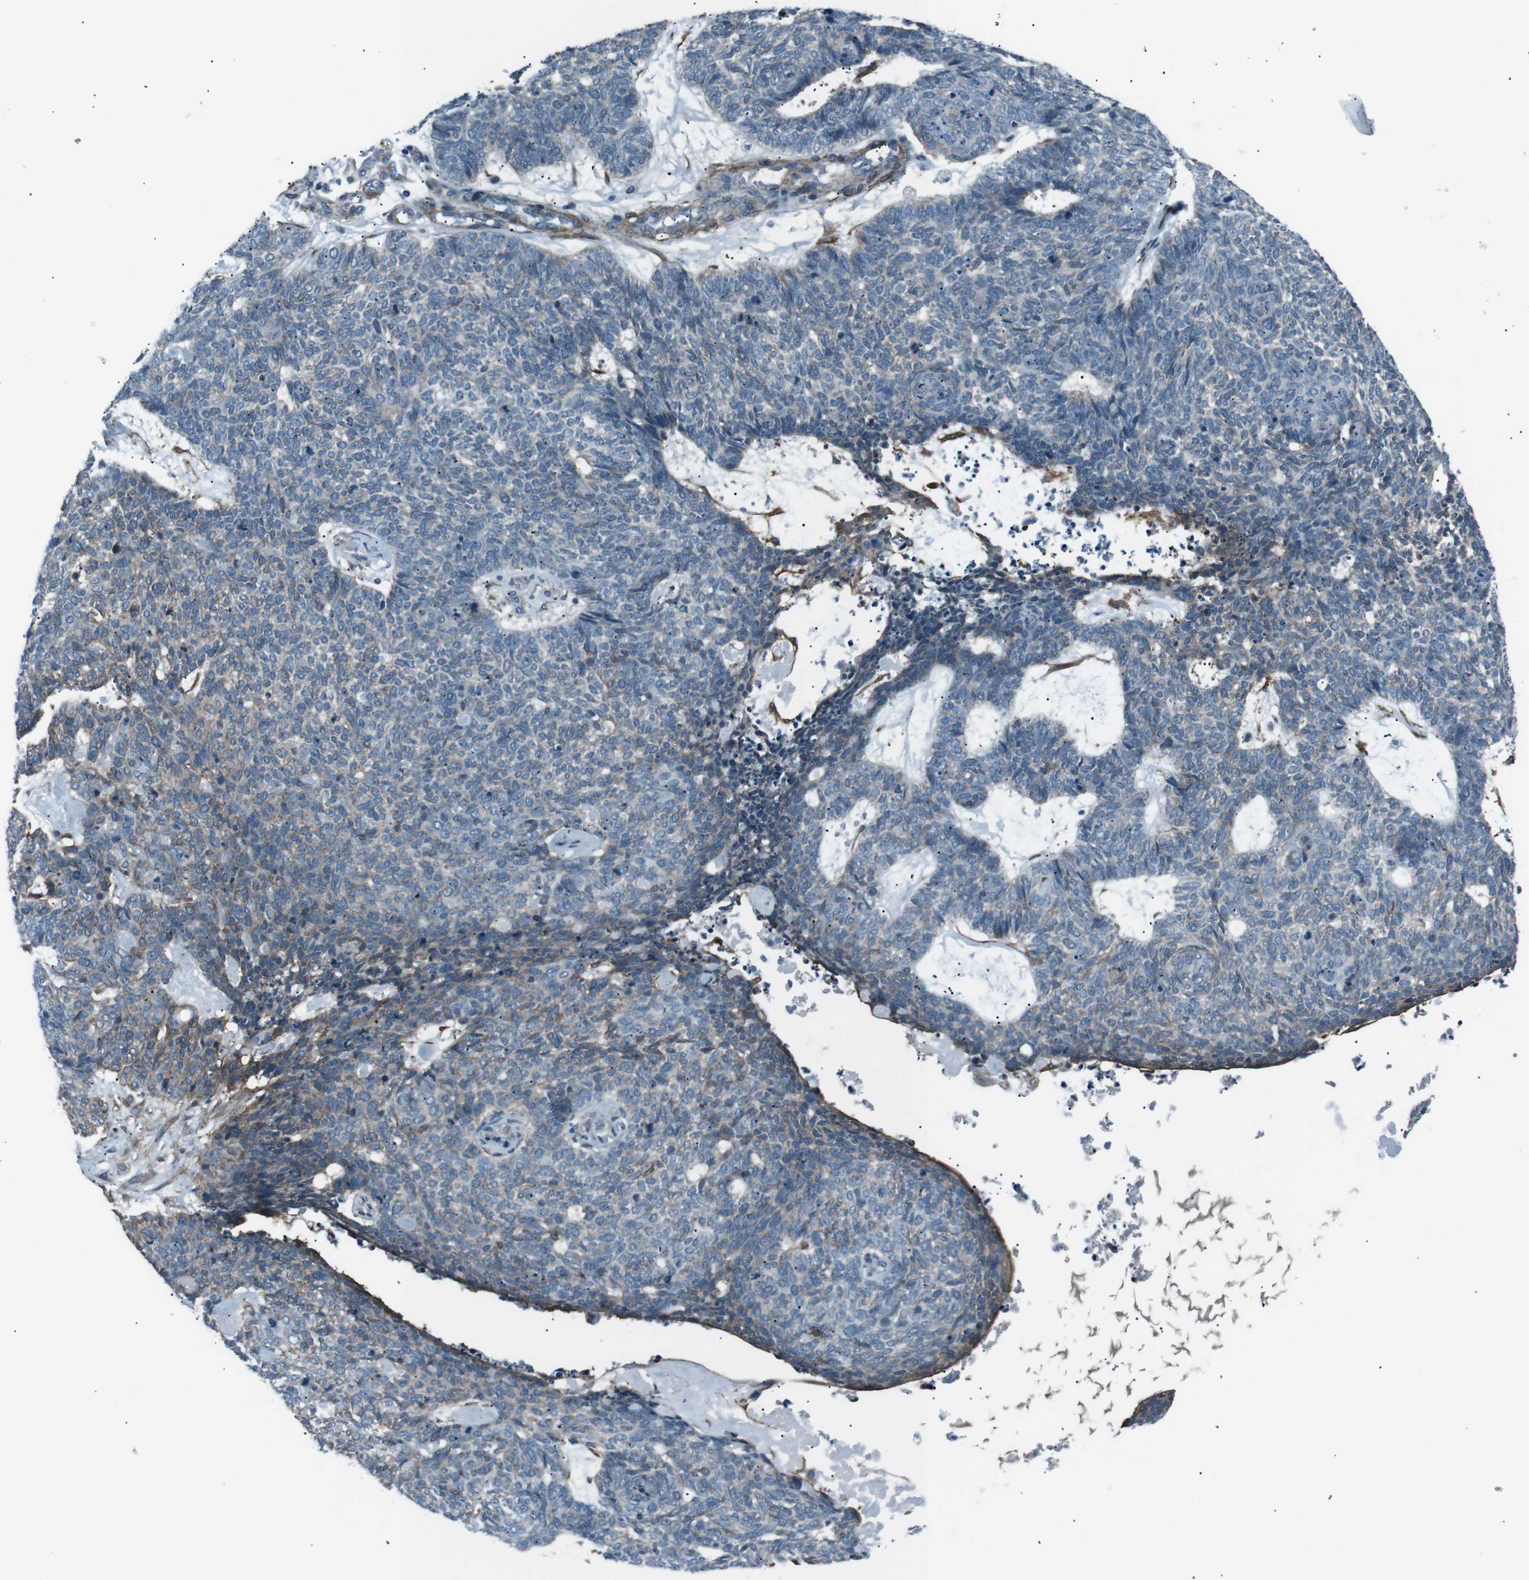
{"staining": {"intensity": "moderate", "quantity": "<25%", "location": "cytoplasmic/membranous"}, "tissue": "skin cancer", "cell_type": "Tumor cells", "image_type": "cancer", "snomed": [{"axis": "morphology", "description": "Basal cell carcinoma"}, {"axis": "topography", "description": "Skin"}], "caption": "A brown stain labels moderate cytoplasmic/membranous positivity of a protein in skin basal cell carcinoma tumor cells. Ihc stains the protein of interest in brown and the nuclei are stained blue.", "gene": "PDLIM5", "patient": {"sex": "female", "age": 84}}